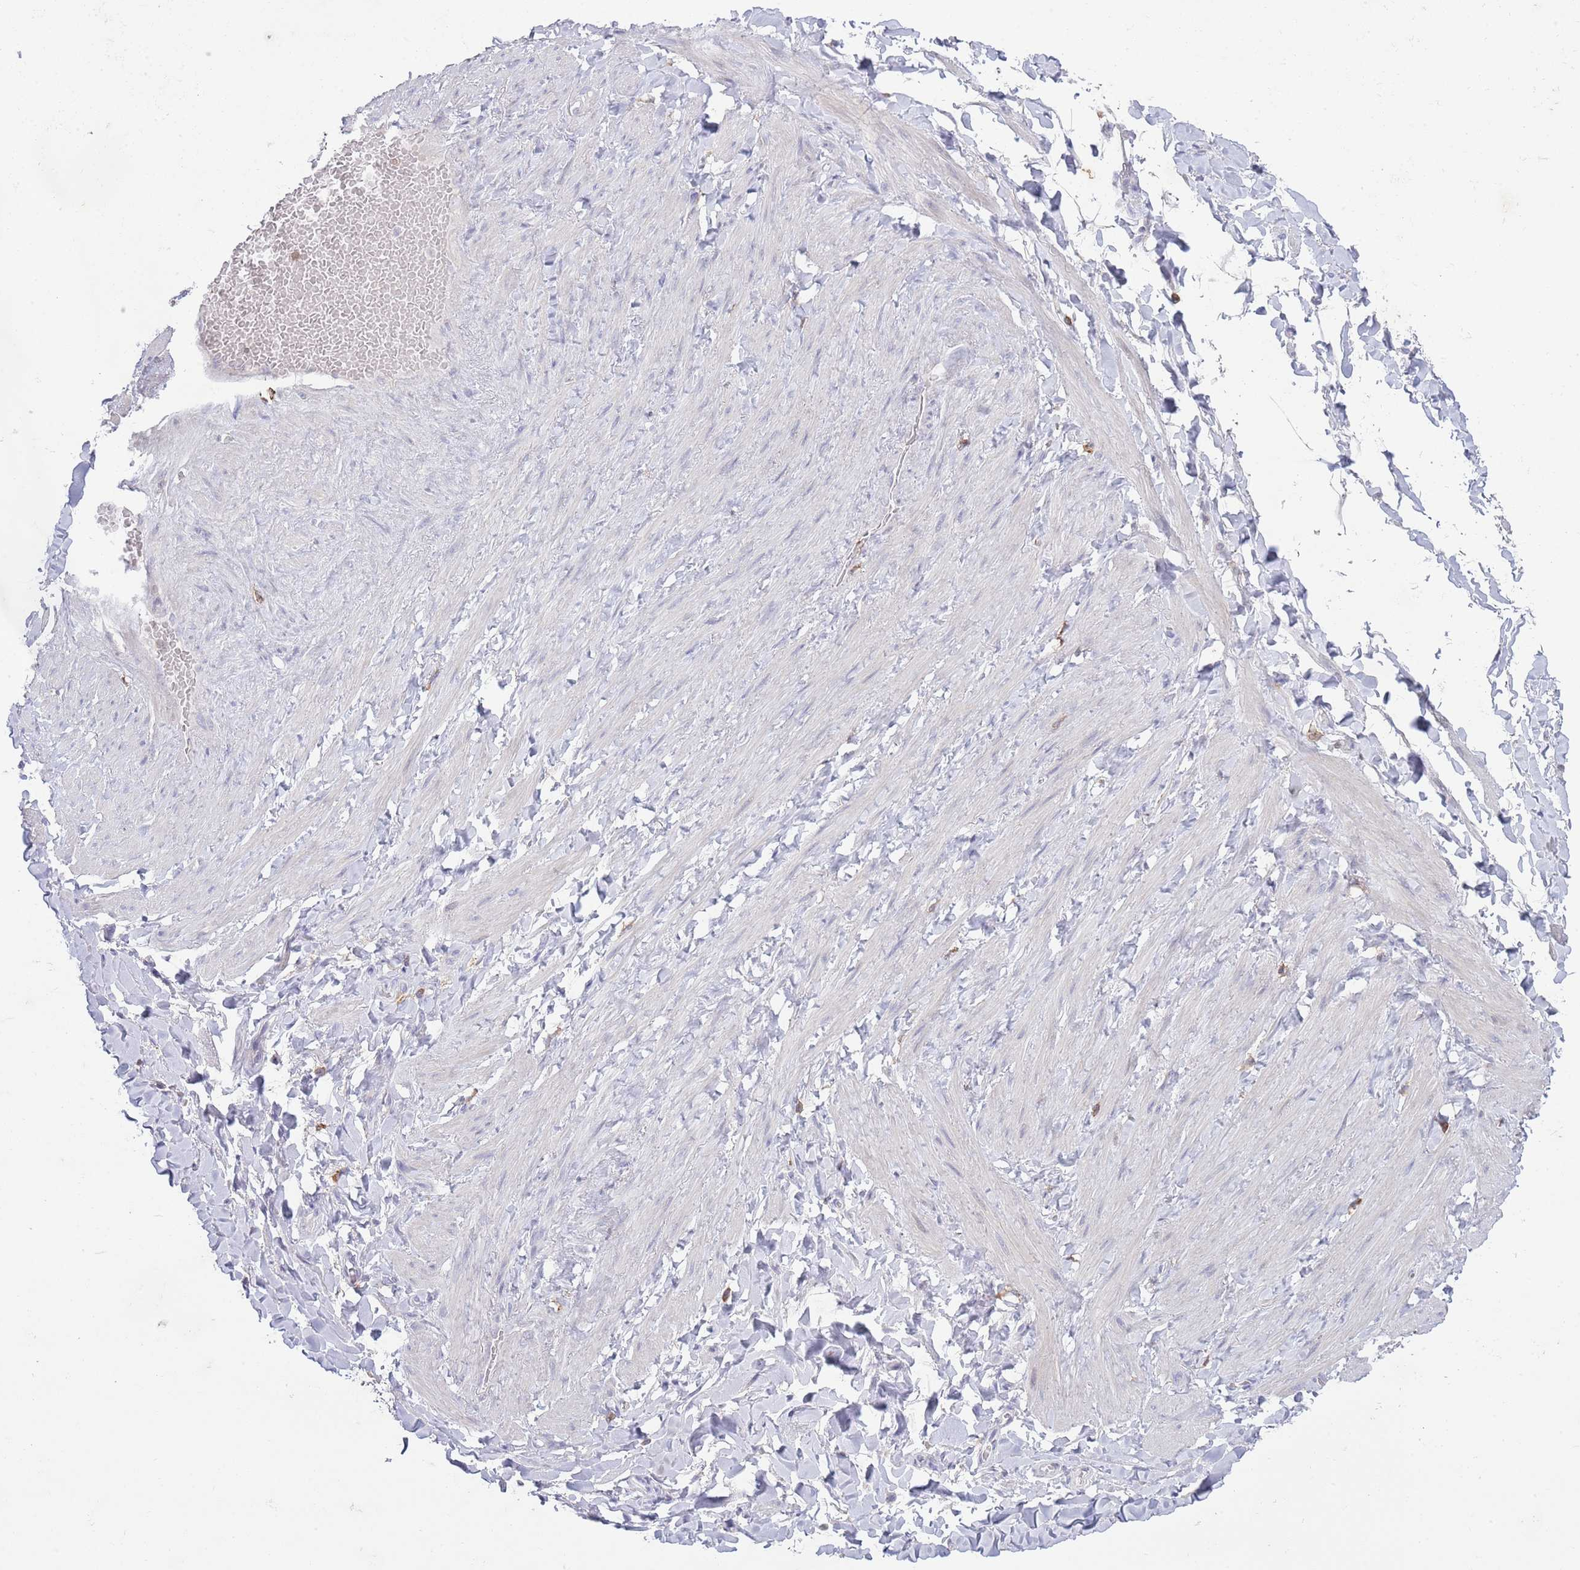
{"staining": {"intensity": "negative", "quantity": "none", "location": "none"}, "tissue": "adipose tissue", "cell_type": "Adipocytes", "image_type": "normal", "snomed": [{"axis": "morphology", "description": "Normal tissue, NOS"}, {"axis": "topography", "description": "Soft tissue"}, {"axis": "topography", "description": "Vascular tissue"}], "caption": "Protein analysis of unremarkable adipose tissue exhibits no significant positivity in adipocytes. (DAB immunohistochemistry, high magnification).", "gene": "LPXN", "patient": {"sex": "male", "age": 54}}